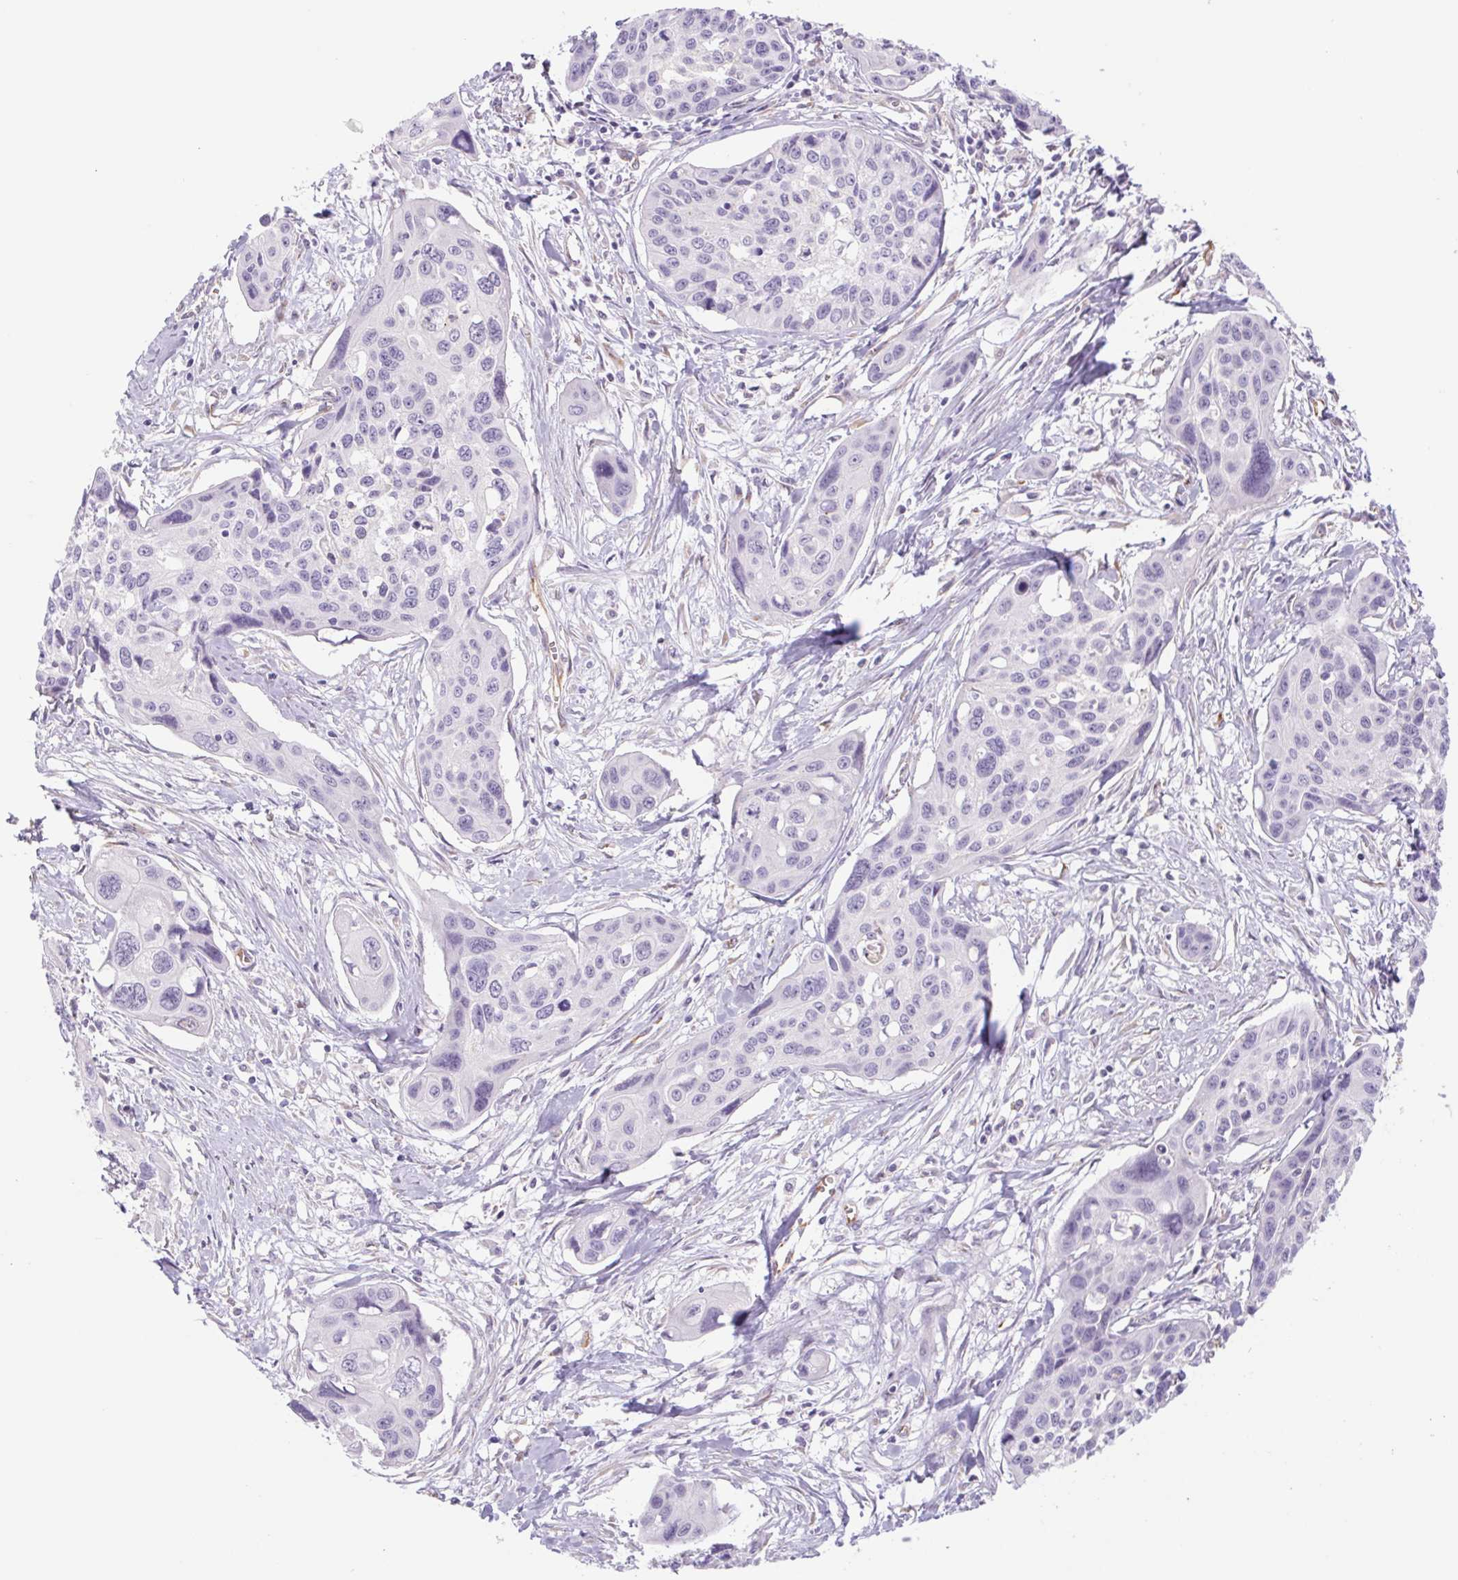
{"staining": {"intensity": "negative", "quantity": "none", "location": "none"}, "tissue": "cervical cancer", "cell_type": "Tumor cells", "image_type": "cancer", "snomed": [{"axis": "morphology", "description": "Squamous cell carcinoma, NOS"}, {"axis": "topography", "description": "Cervix"}], "caption": "Cervical cancer (squamous cell carcinoma) stained for a protein using IHC demonstrates no positivity tumor cells.", "gene": "IGFL3", "patient": {"sex": "female", "age": 31}}